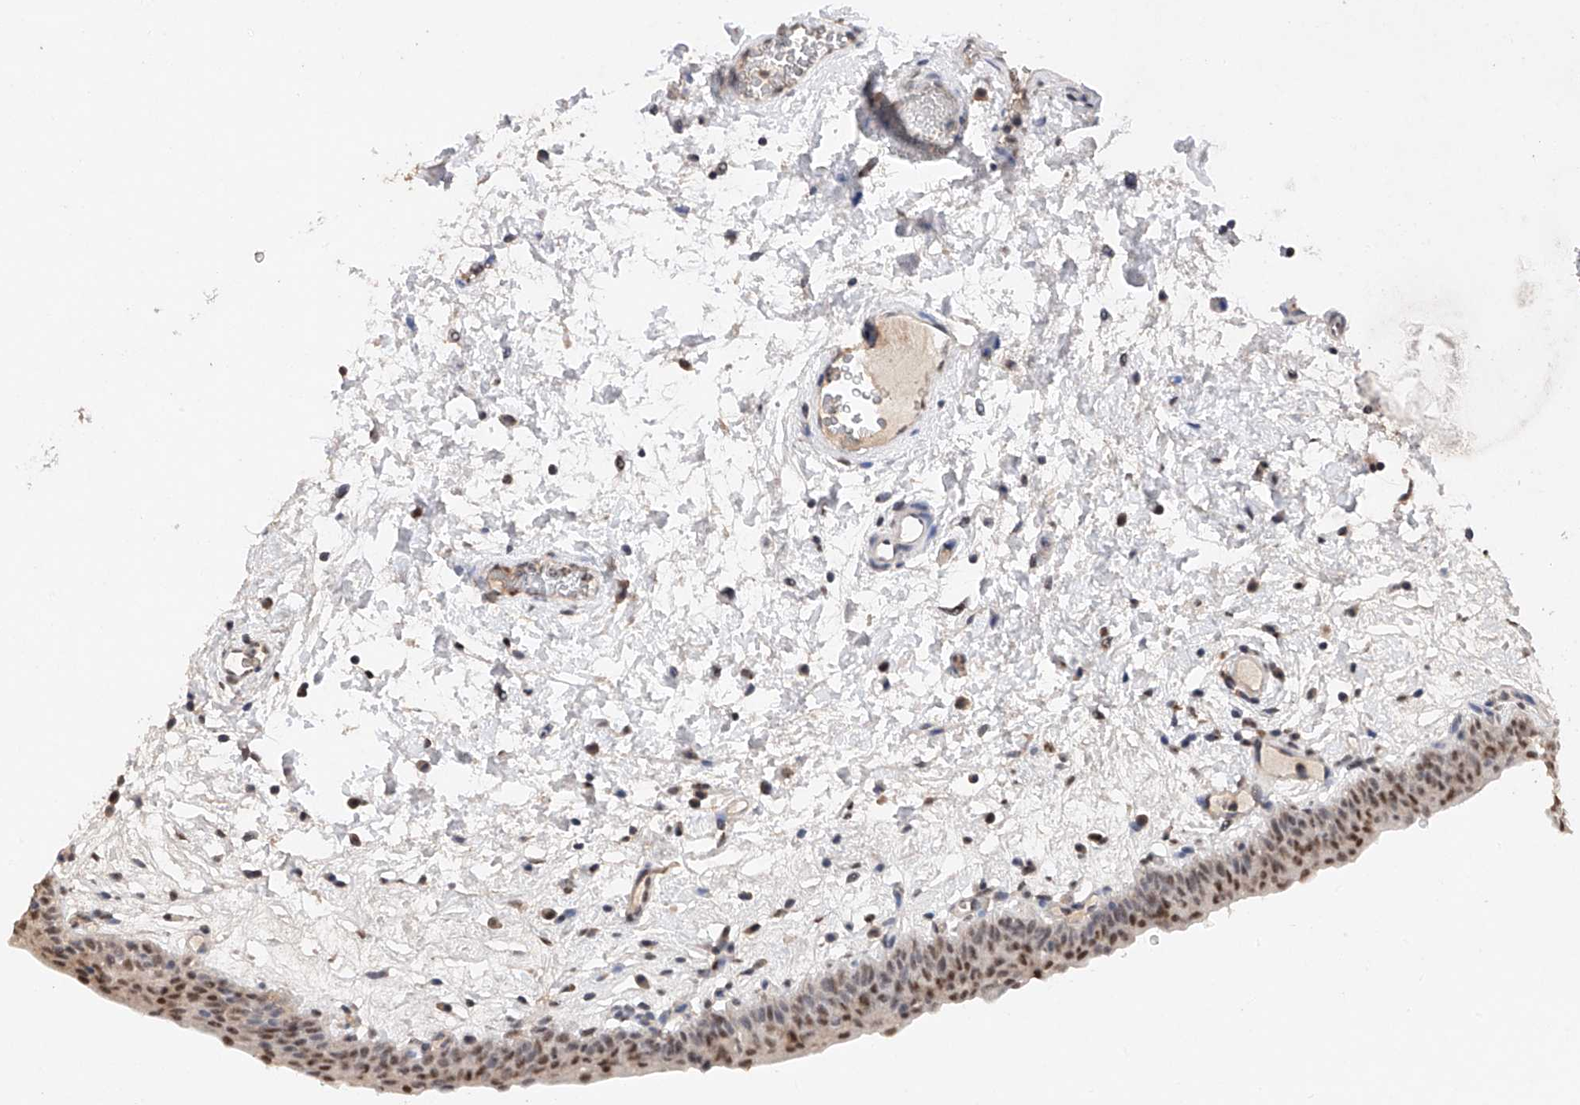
{"staining": {"intensity": "moderate", "quantity": ">75%", "location": "nuclear"}, "tissue": "urinary bladder", "cell_type": "Urothelial cells", "image_type": "normal", "snomed": [{"axis": "morphology", "description": "Normal tissue, NOS"}, {"axis": "topography", "description": "Urinary bladder"}], "caption": "Urinary bladder stained with DAB immunohistochemistry (IHC) shows medium levels of moderate nuclear positivity in about >75% of urothelial cells.", "gene": "DMAP1", "patient": {"sex": "male", "age": 83}}